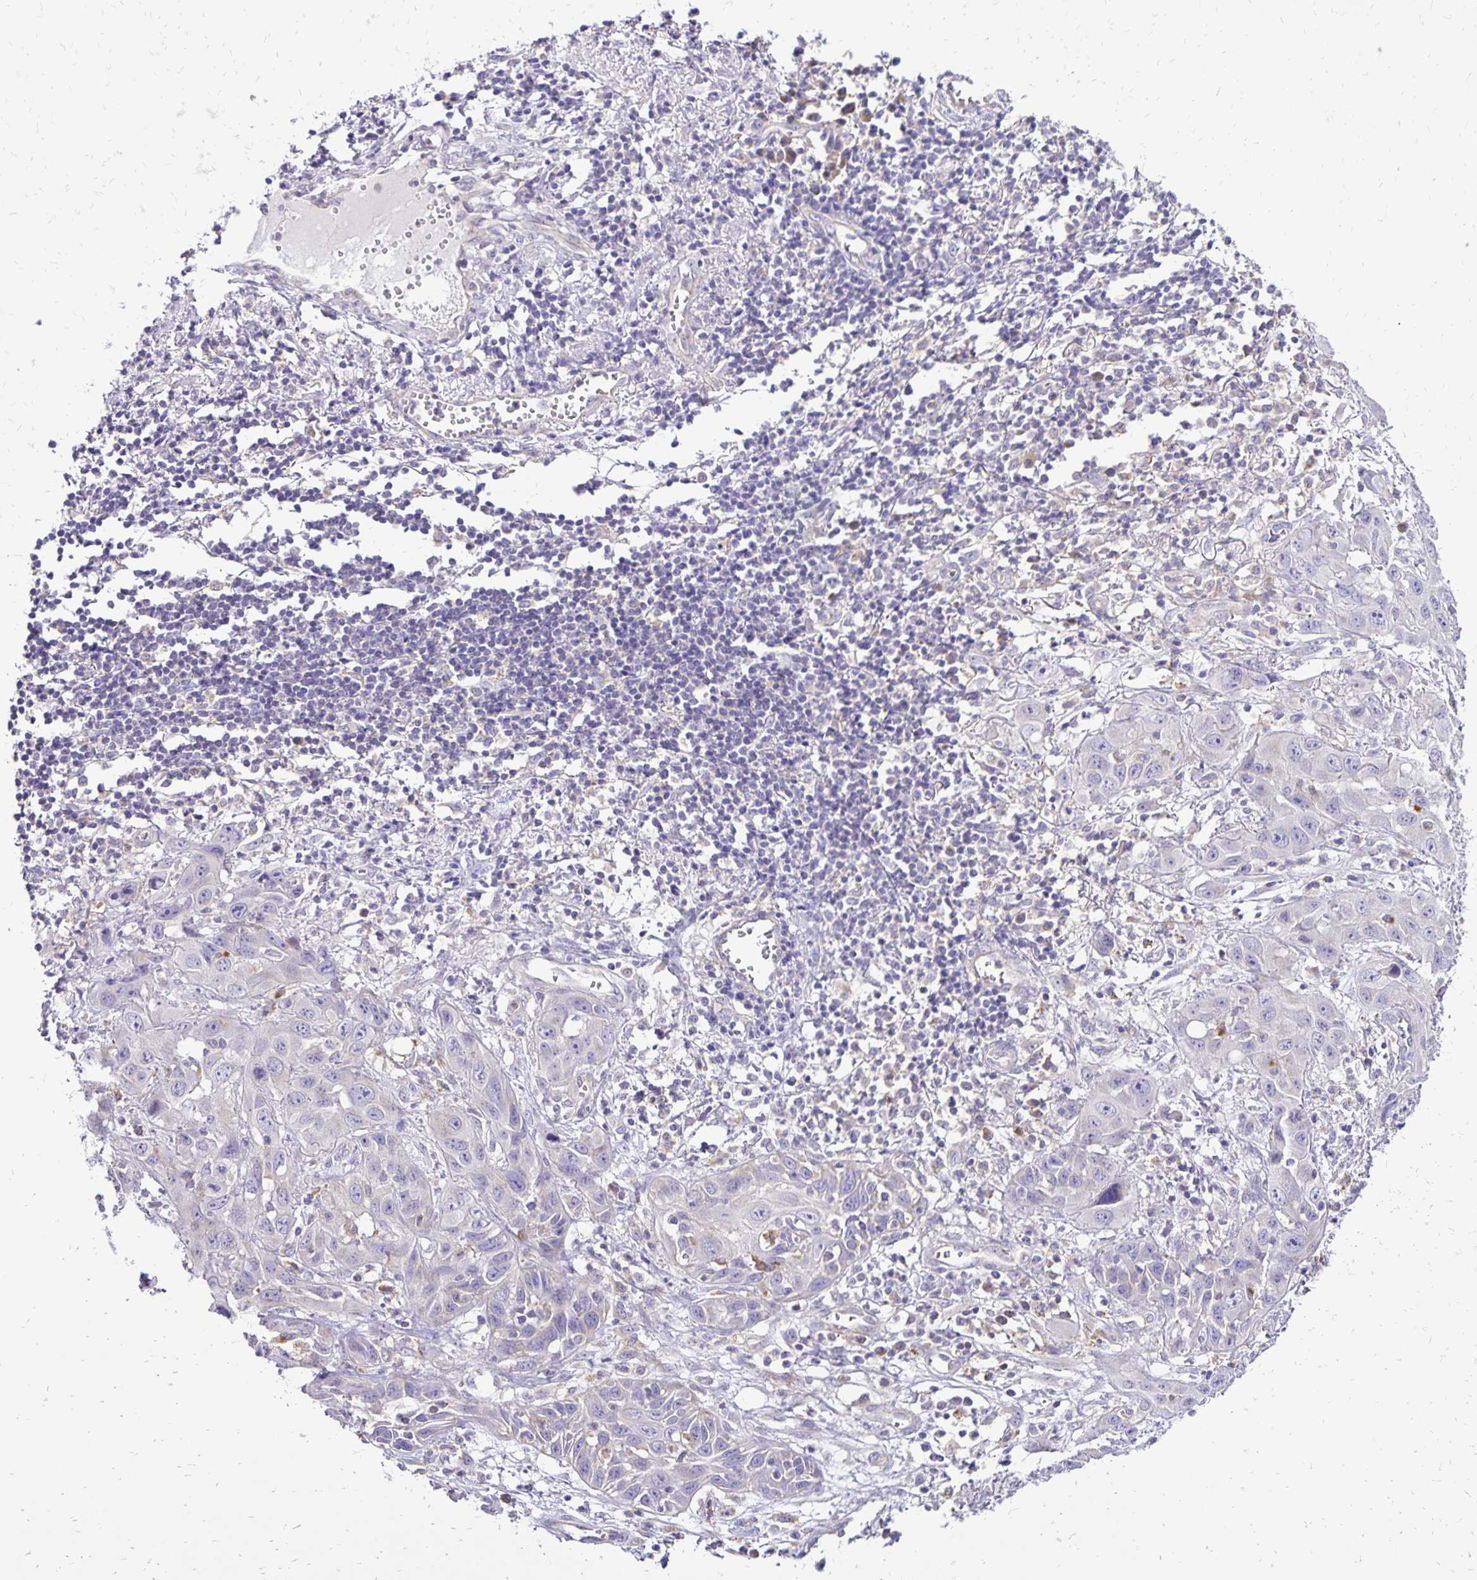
{"staining": {"intensity": "negative", "quantity": "none", "location": "none"}, "tissue": "skin cancer", "cell_type": "Tumor cells", "image_type": "cancer", "snomed": [{"axis": "morphology", "description": "Squamous cell carcinoma, NOS"}, {"axis": "topography", "description": "Skin"}, {"axis": "topography", "description": "Vulva"}], "caption": "Immunohistochemistry (IHC) image of neoplastic tissue: squamous cell carcinoma (skin) stained with DAB (3,3'-diaminobenzidine) demonstrates no significant protein expression in tumor cells.", "gene": "EIF5A", "patient": {"sex": "female", "age": 71}}